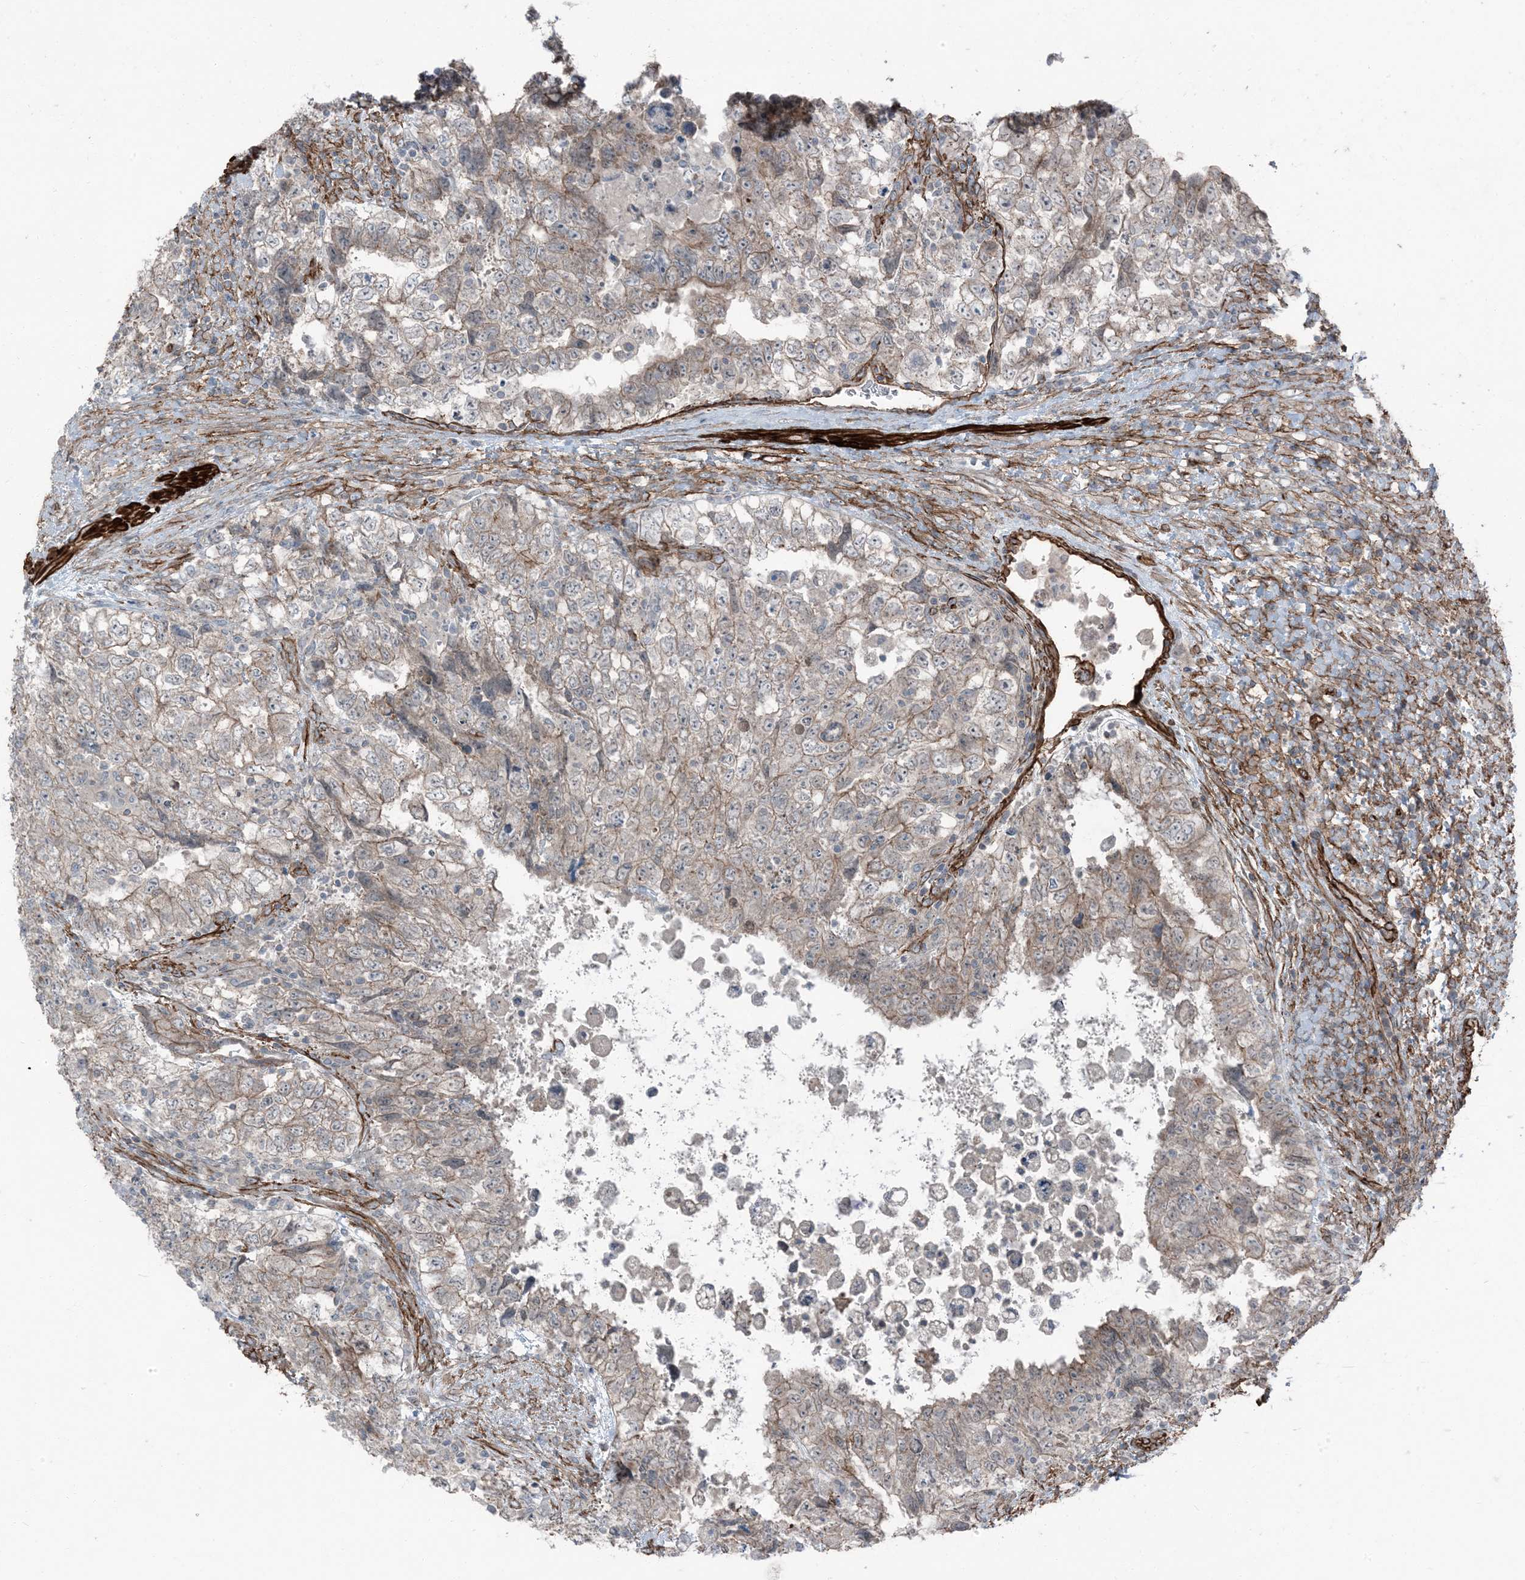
{"staining": {"intensity": "weak", "quantity": "25%-75%", "location": "cytoplasmic/membranous"}, "tissue": "testis cancer", "cell_type": "Tumor cells", "image_type": "cancer", "snomed": [{"axis": "morphology", "description": "Carcinoma, Embryonal, NOS"}, {"axis": "topography", "description": "Testis"}], "caption": "Protein expression by immunohistochemistry shows weak cytoplasmic/membranous staining in about 25%-75% of tumor cells in testis embryonal carcinoma. The staining was performed using DAB to visualize the protein expression in brown, while the nuclei were stained in blue with hematoxylin (Magnification: 20x).", "gene": "ZFP90", "patient": {"sex": "male", "age": 37}}